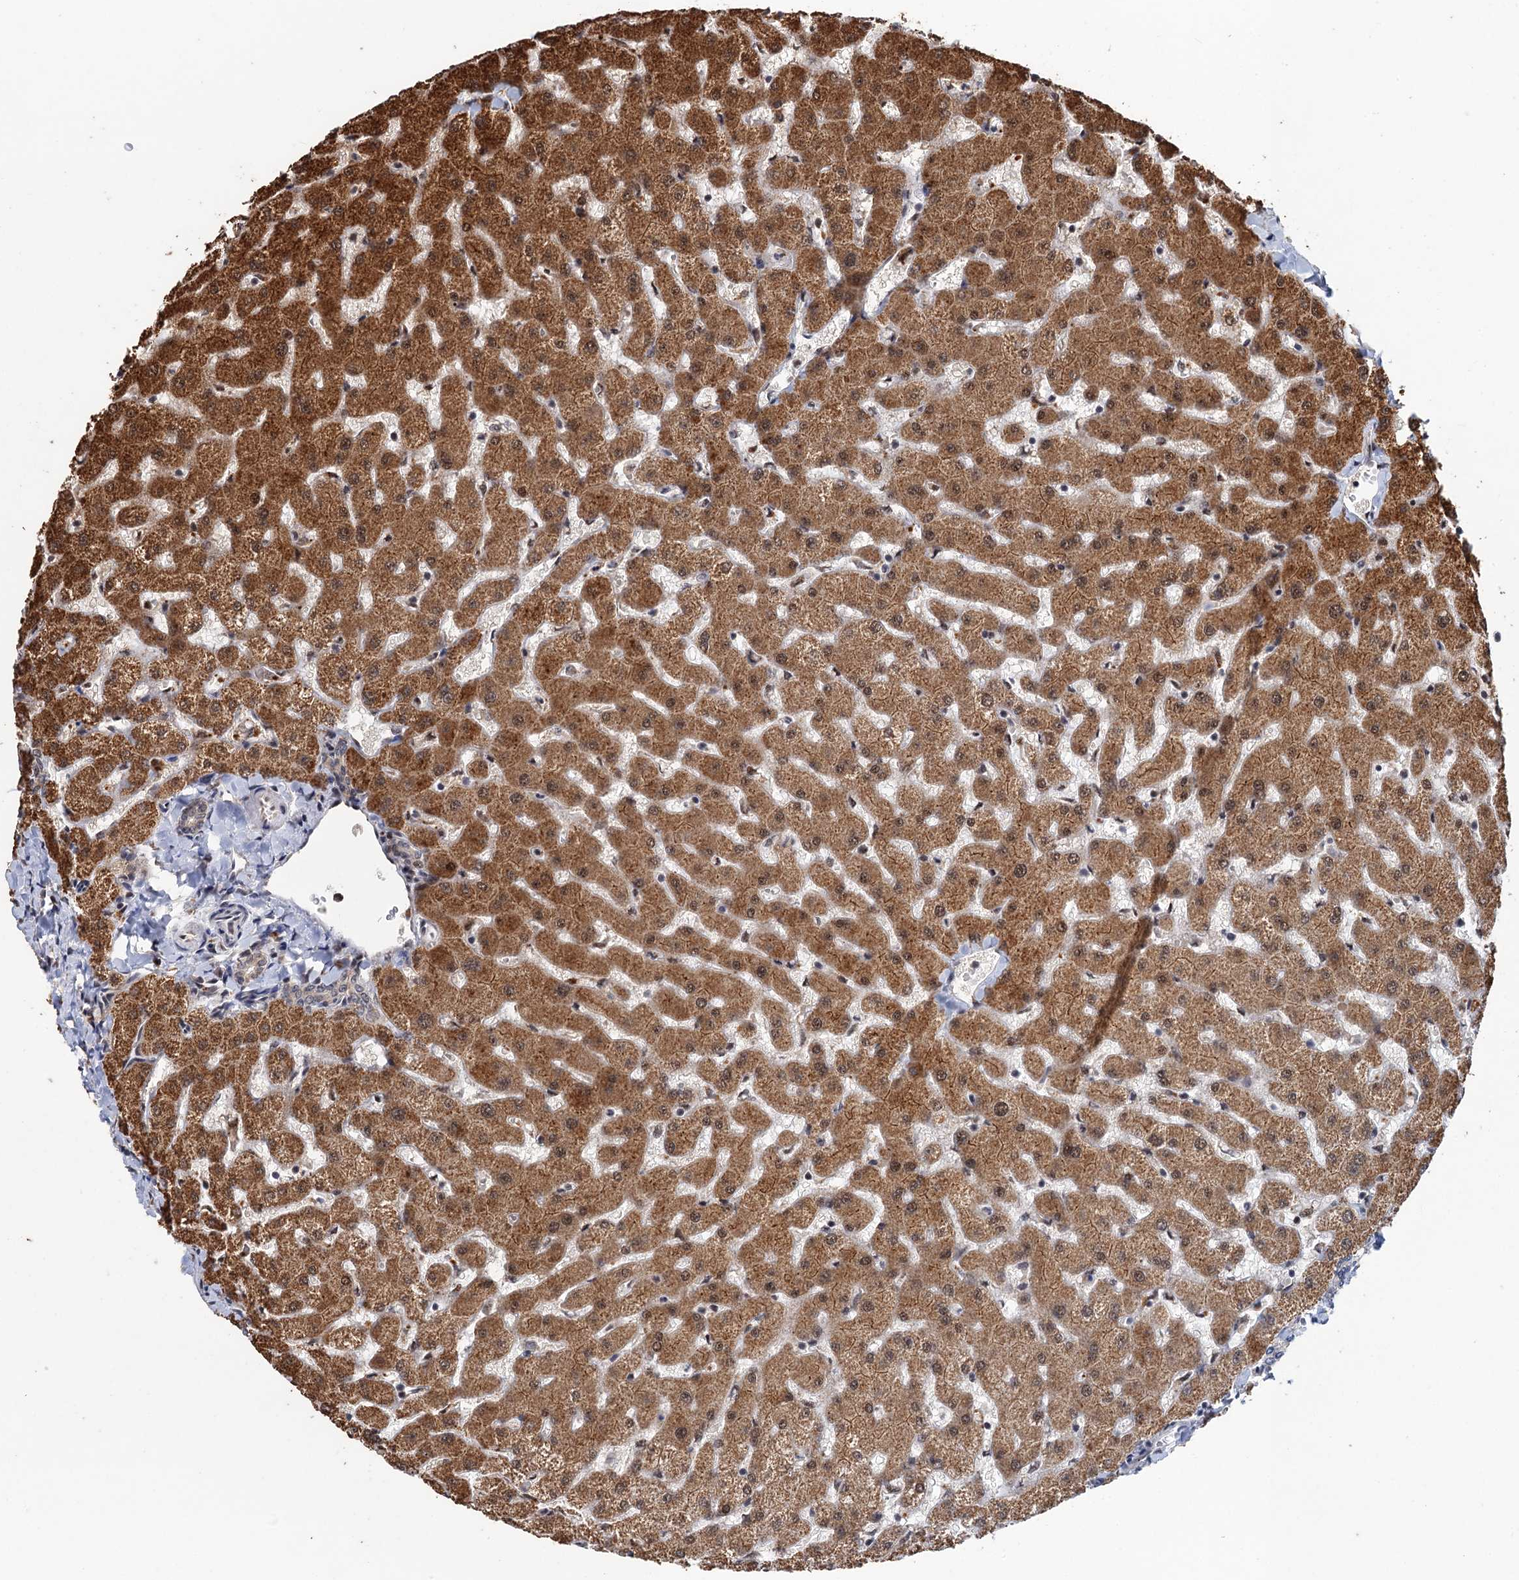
{"staining": {"intensity": "weak", "quantity": "<25%", "location": "cytoplasmic/membranous"}, "tissue": "liver", "cell_type": "Cholangiocytes", "image_type": "normal", "snomed": [{"axis": "morphology", "description": "Normal tissue, NOS"}, {"axis": "topography", "description": "Liver"}], "caption": "High magnification brightfield microscopy of unremarkable liver stained with DAB (brown) and counterstained with hematoxylin (blue): cholangiocytes show no significant staining. (DAB (3,3'-diaminobenzidine) immunohistochemistry (IHC), high magnification).", "gene": "BMERB1", "patient": {"sex": "female", "age": 63}}